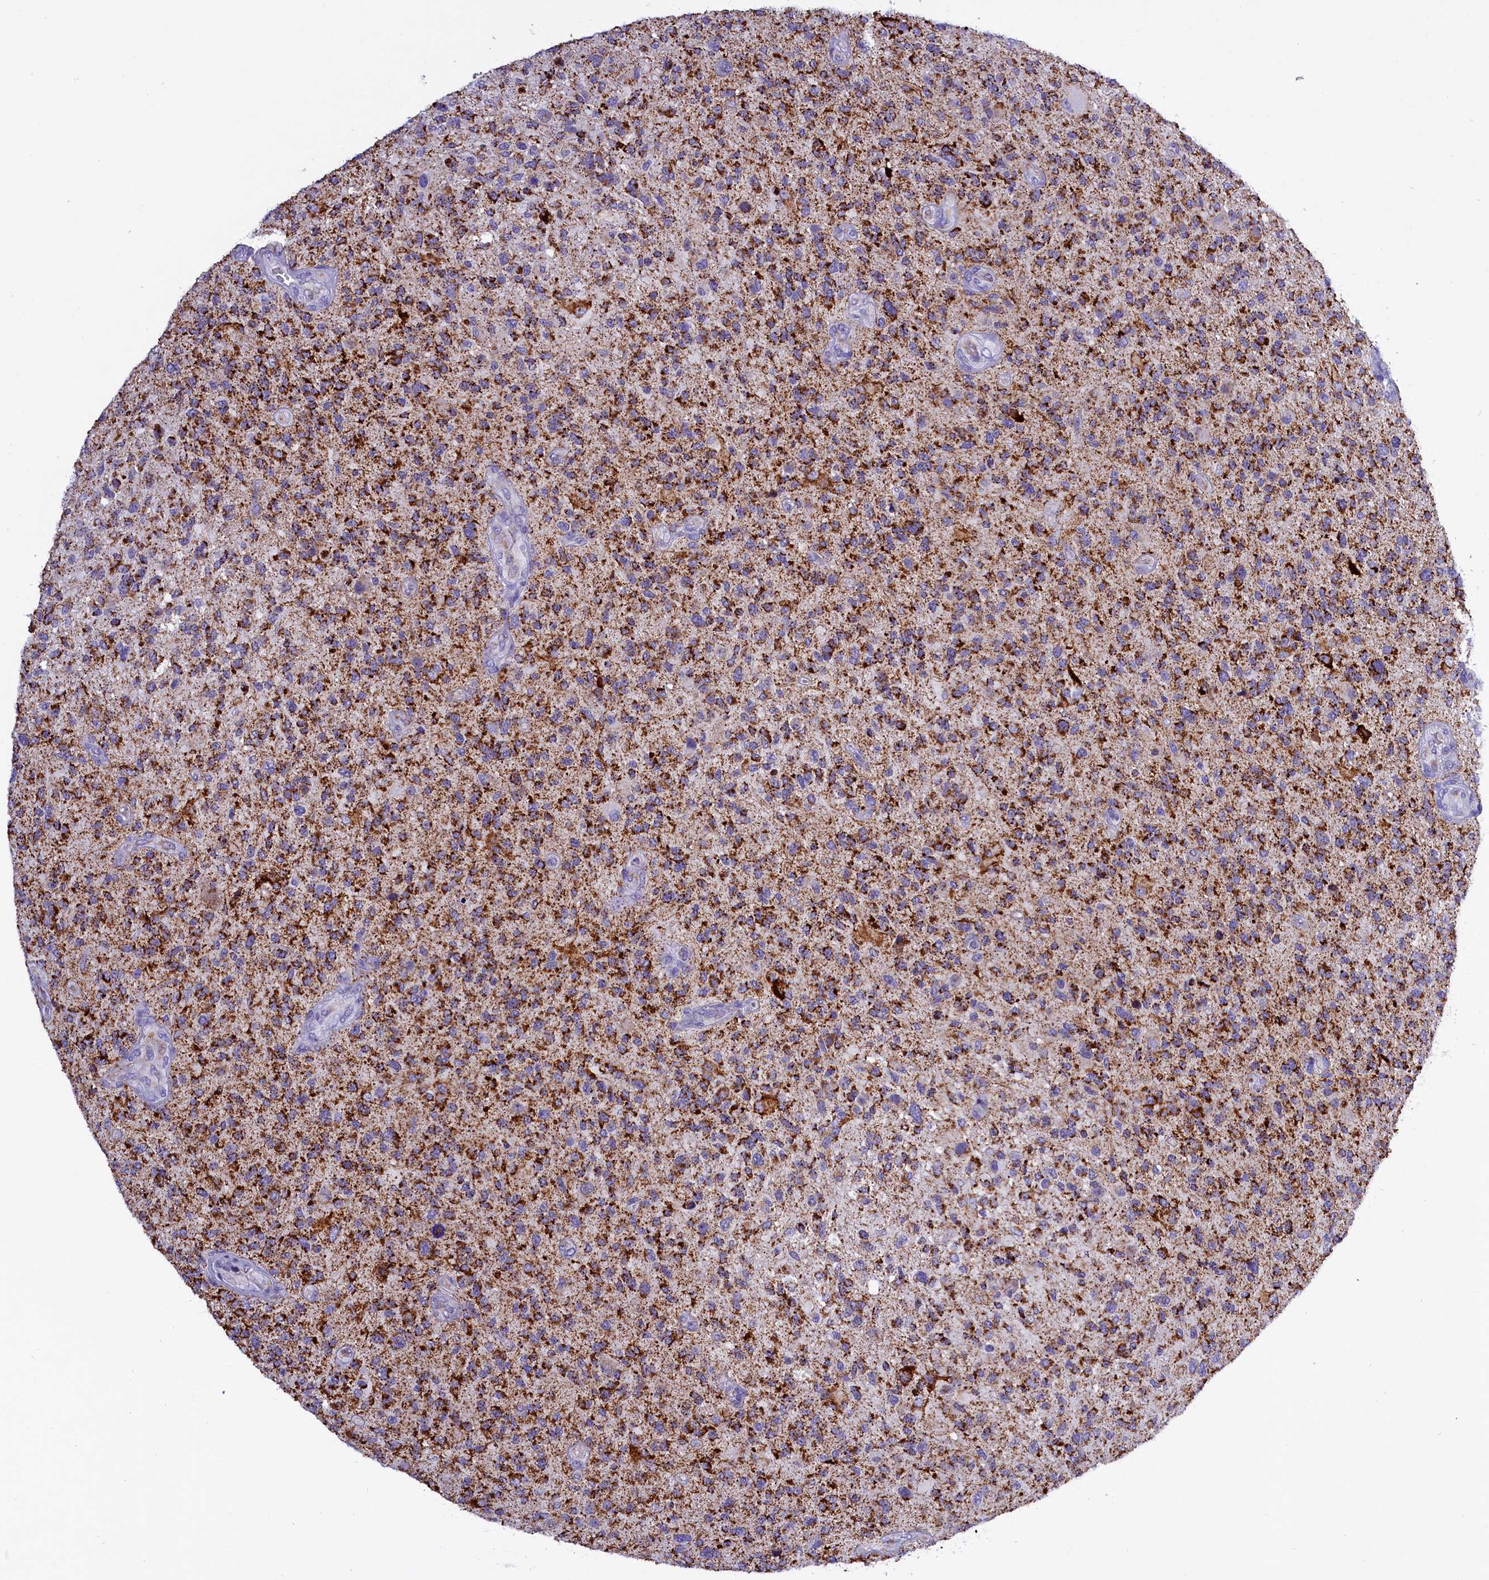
{"staining": {"intensity": "strong", "quantity": ">75%", "location": "cytoplasmic/membranous"}, "tissue": "glioma", "cell_type": "Tumor cells", "image_type": "cancer", "snomed": [{"axis": "morphology", "description": "Glioma, malignant, High grade"}, {"axis": "topography", "description": "Brain"}], "caption": "IHC micrograph of neoplastic tissue: human high-grade glioma (malignant) stained using immunohistochemistry (IHC) reveals high levels of strong protein expression localized specifically in the cytoplasmic/membranous of tumor cells, appearing as a cytoplasmic/membranous brown color.", "gene": "ABAT", "patient": {"sex": "male", "age": 47}}